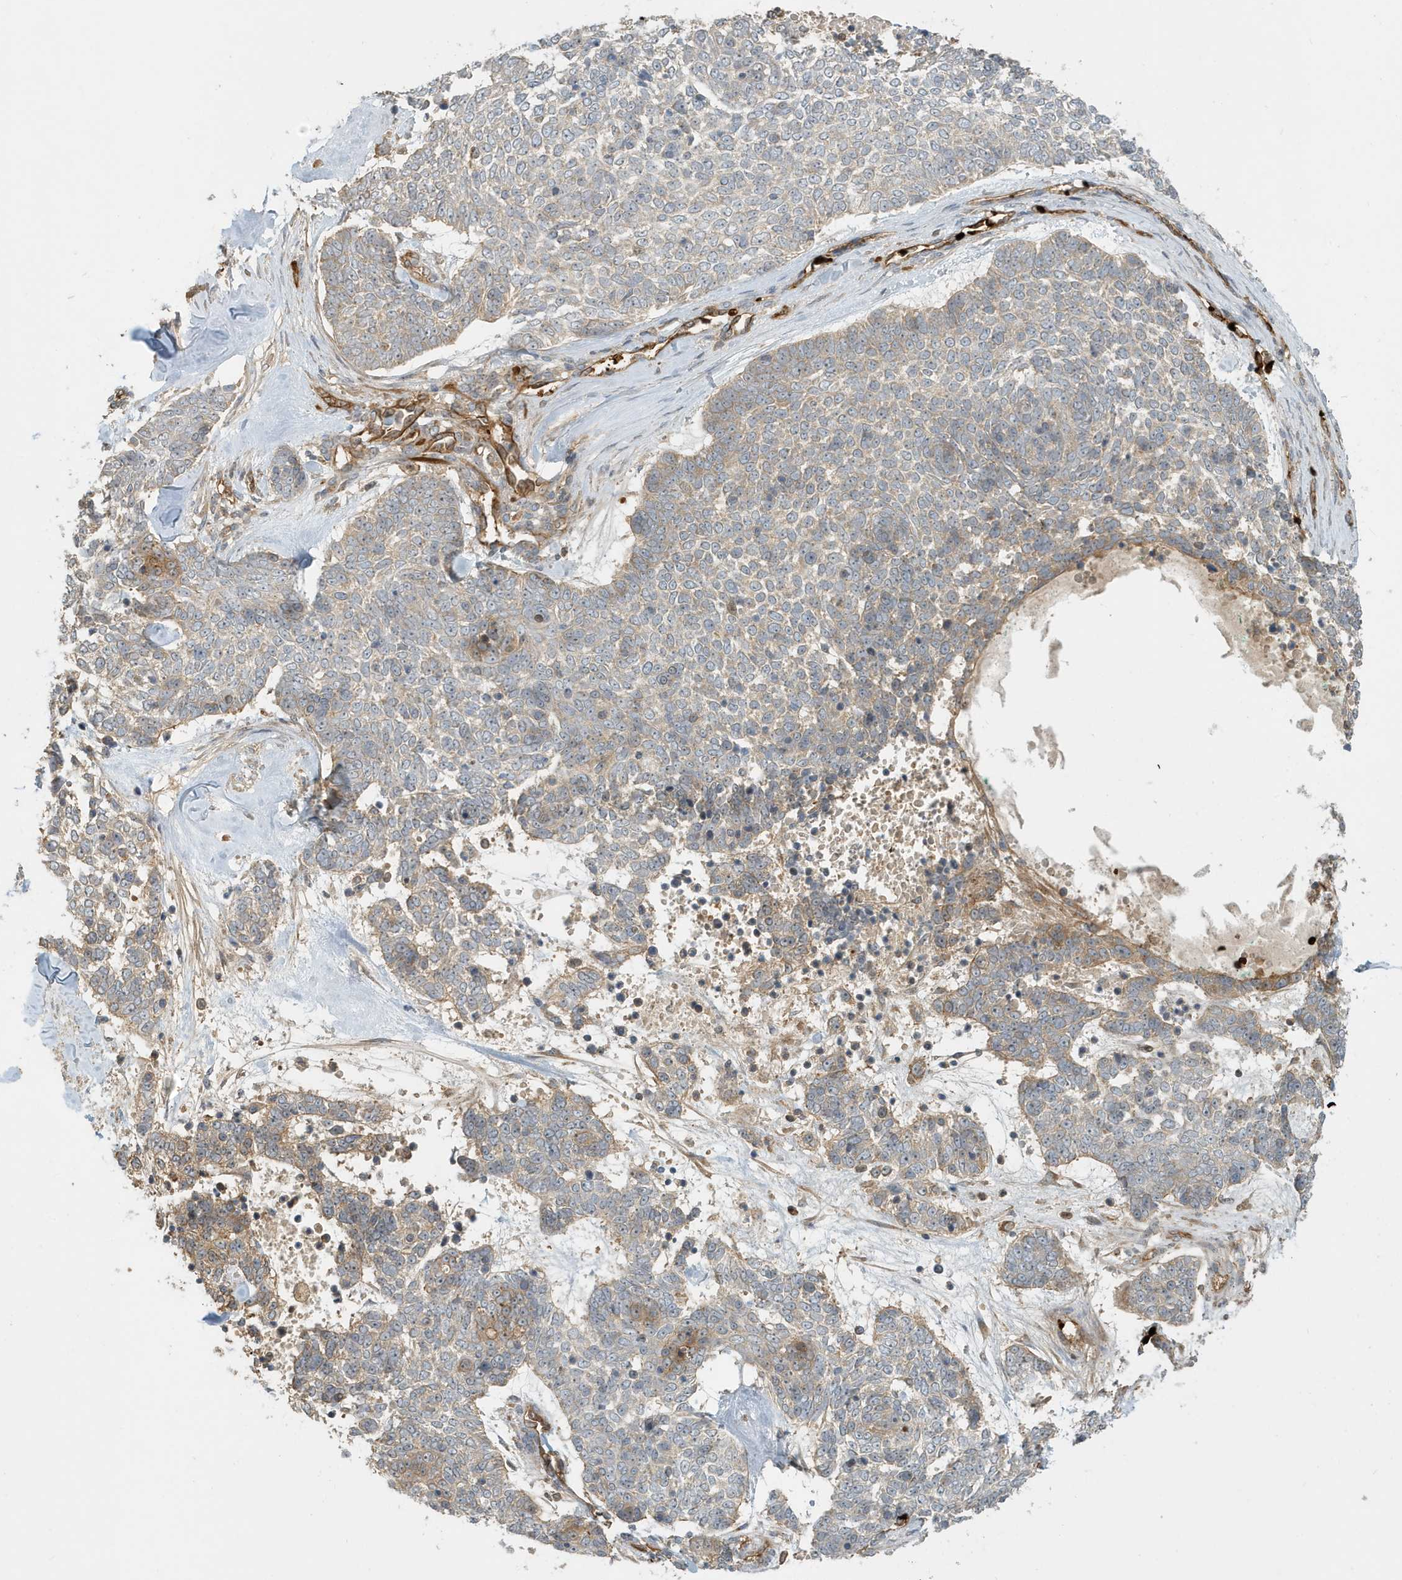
{"staining": {"intensity": "weak", "quantity": "<25%", "location": "cytoplasmic/membranous"}, "tissue": "skin cancer", "cell_type": "Tumor cells", "image_type": "cancer", "snomed": [{"axis": "morphology", "description": "Basal cell carcinoma"}, {"axis": "topography", "description": "Skin"}], "caption": "Immunohistochemical staining of skin basal cell carcinoma exhibits no significant staining in tumor cells. The staining was performed using DAB to visualize the protein expression in brown, while the nuclei were stained in blue with hematoxylin (Magnification: 20x).", "gene": "FYCO1", "patient": {"sex": "female", "age": 81}}